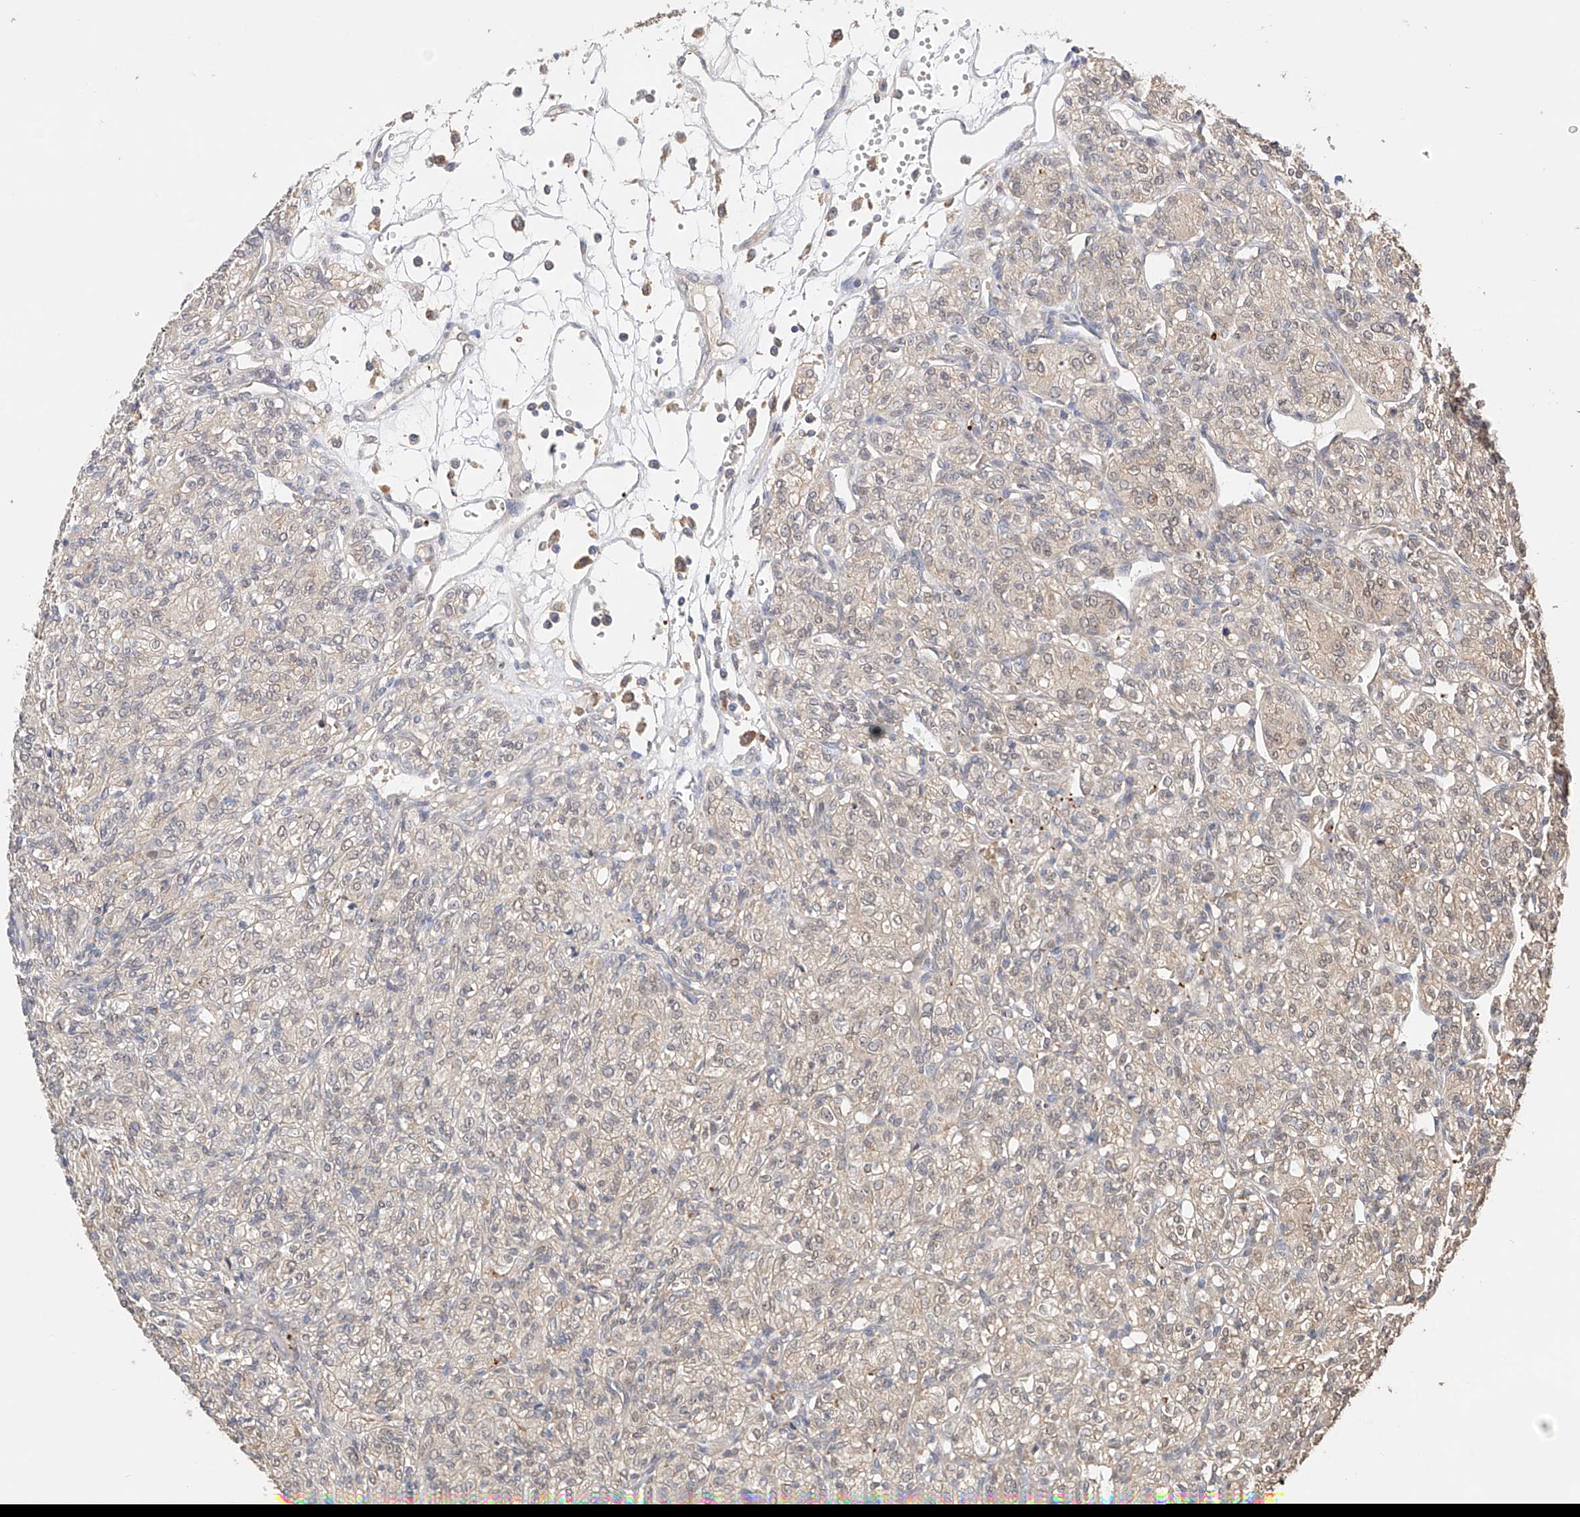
{"staining": {"intensity": "weak", "quantity": "<25%", "location": "cytoplasmic/membranous"}, "tissue": "renal cancer", "cell_type": "Tumor cells", "image_type": "cancer", "snomed": [{"axis": "morphology", "description": "Adenocarcinoma, NOS"}, {"axis": "topography", "description": "Kidney"}], "caption": "Renal cancer was stained to show a protein in brown. There is no significant staining in tumor cells.", "gene": "ZFHX2", "patient": {"sex": "male", "age": 77}}